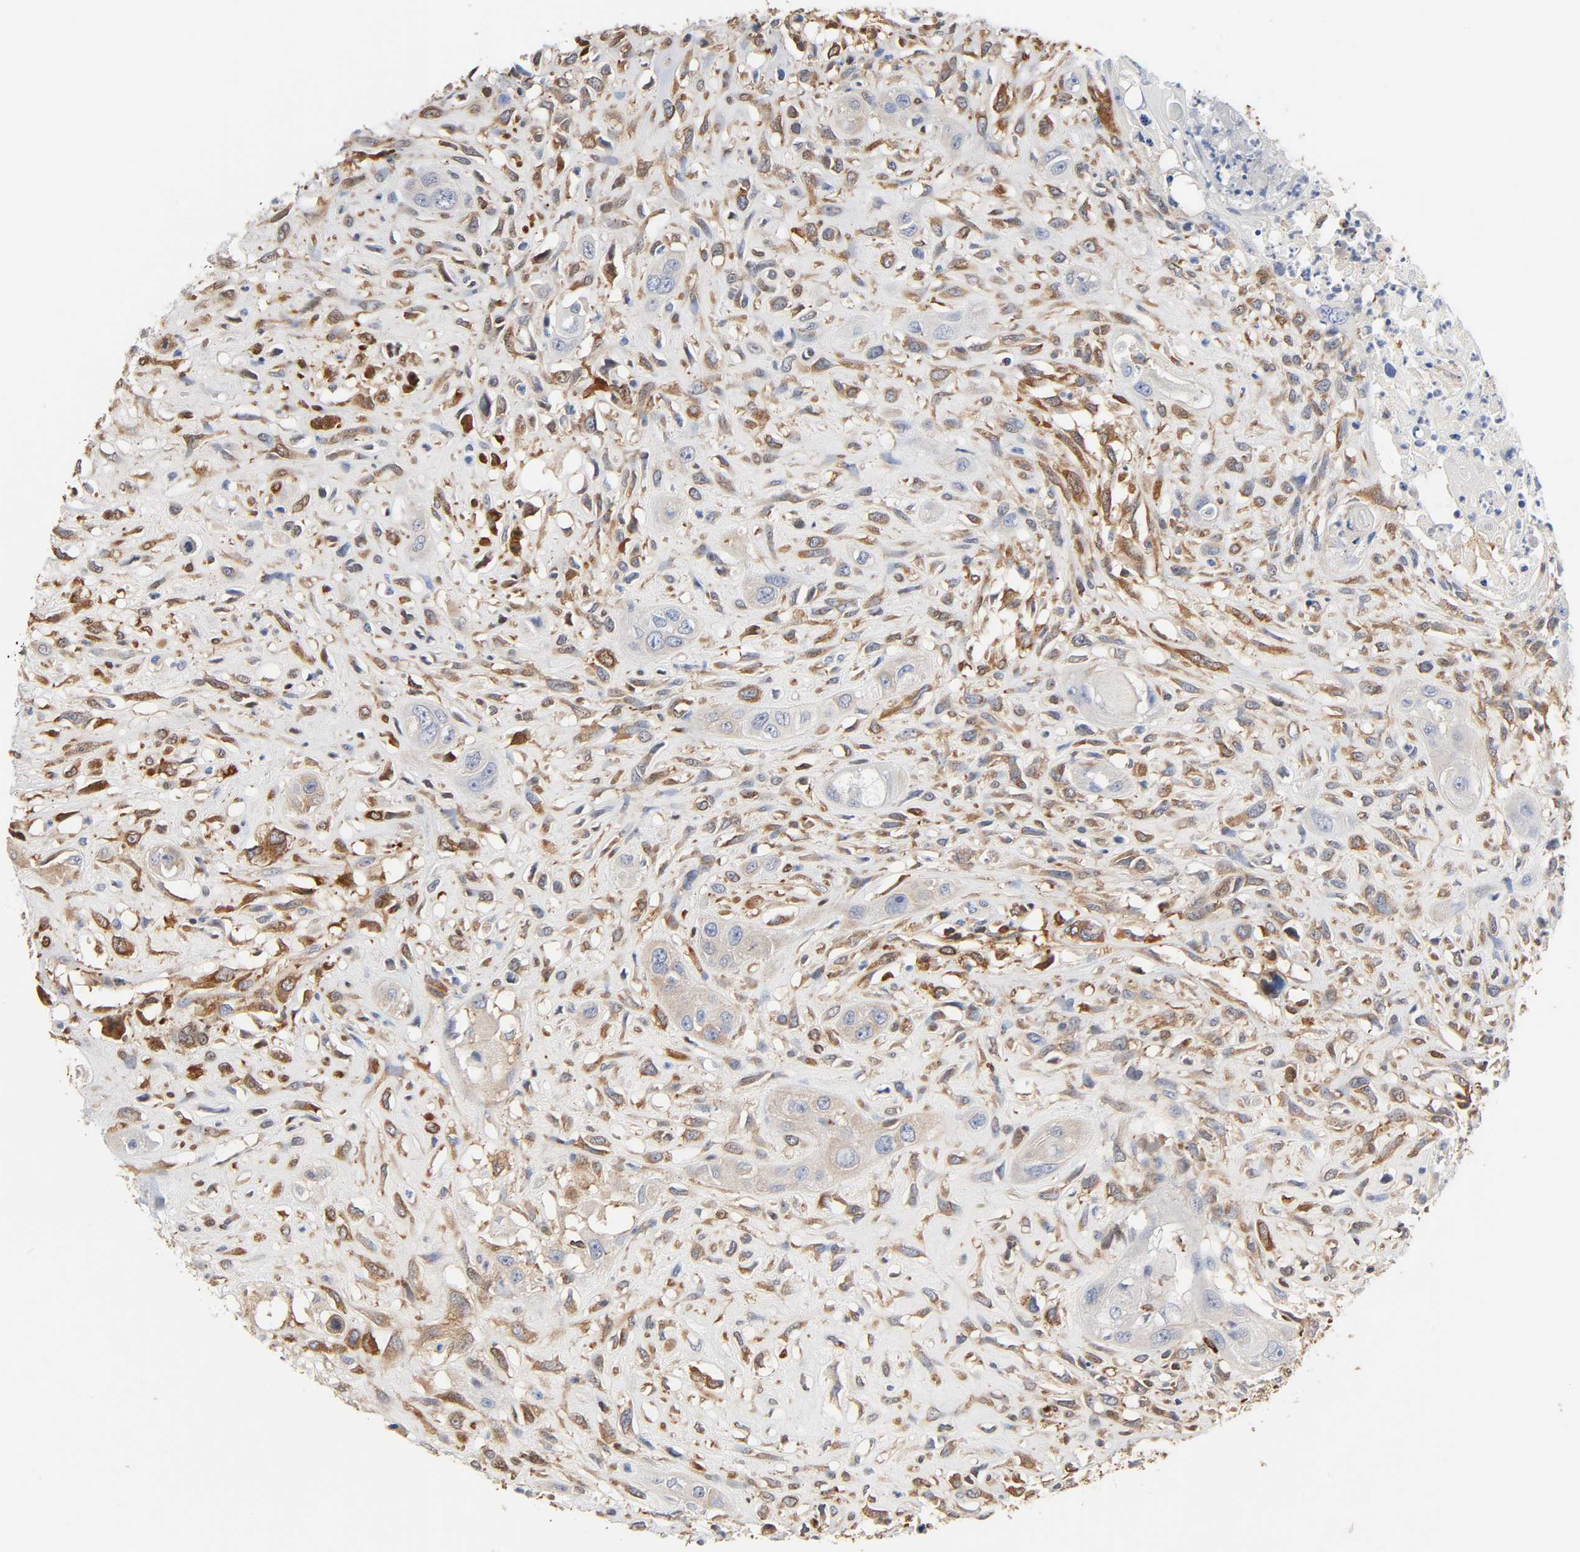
{"staining": {"intensity": "moderate", "quantity": ">75%", "location": "cytoplasmic/membranous"}, "tissue": "head and neck cancer", "cell_type": "Tumor cells", "image_type": "cancer", "snomed": [{"axis": "morphology", "description": "Necrosis, NOS"}, {"axis": "morphology", "description": "Neoplasm, malignant, NOS"}, {"axis": "topography", "description": "Salivary gland"}, {"axis": "topography", "description": "Head-Neck"}], "caption": "Brown immunohistochemical staining in malignant neoplasm (head and neck) displays moderate cytoplasmic/membranous staining in about >75% of tumor cells. The staining is performed using DAB (3,3'-diaminobenzidine) brown chromogen to label protein expression. The nuclei are counter-stained blue using hematoxylin.", "gene": "BIN1", "patient": {"sex": "male", "age": 43}}